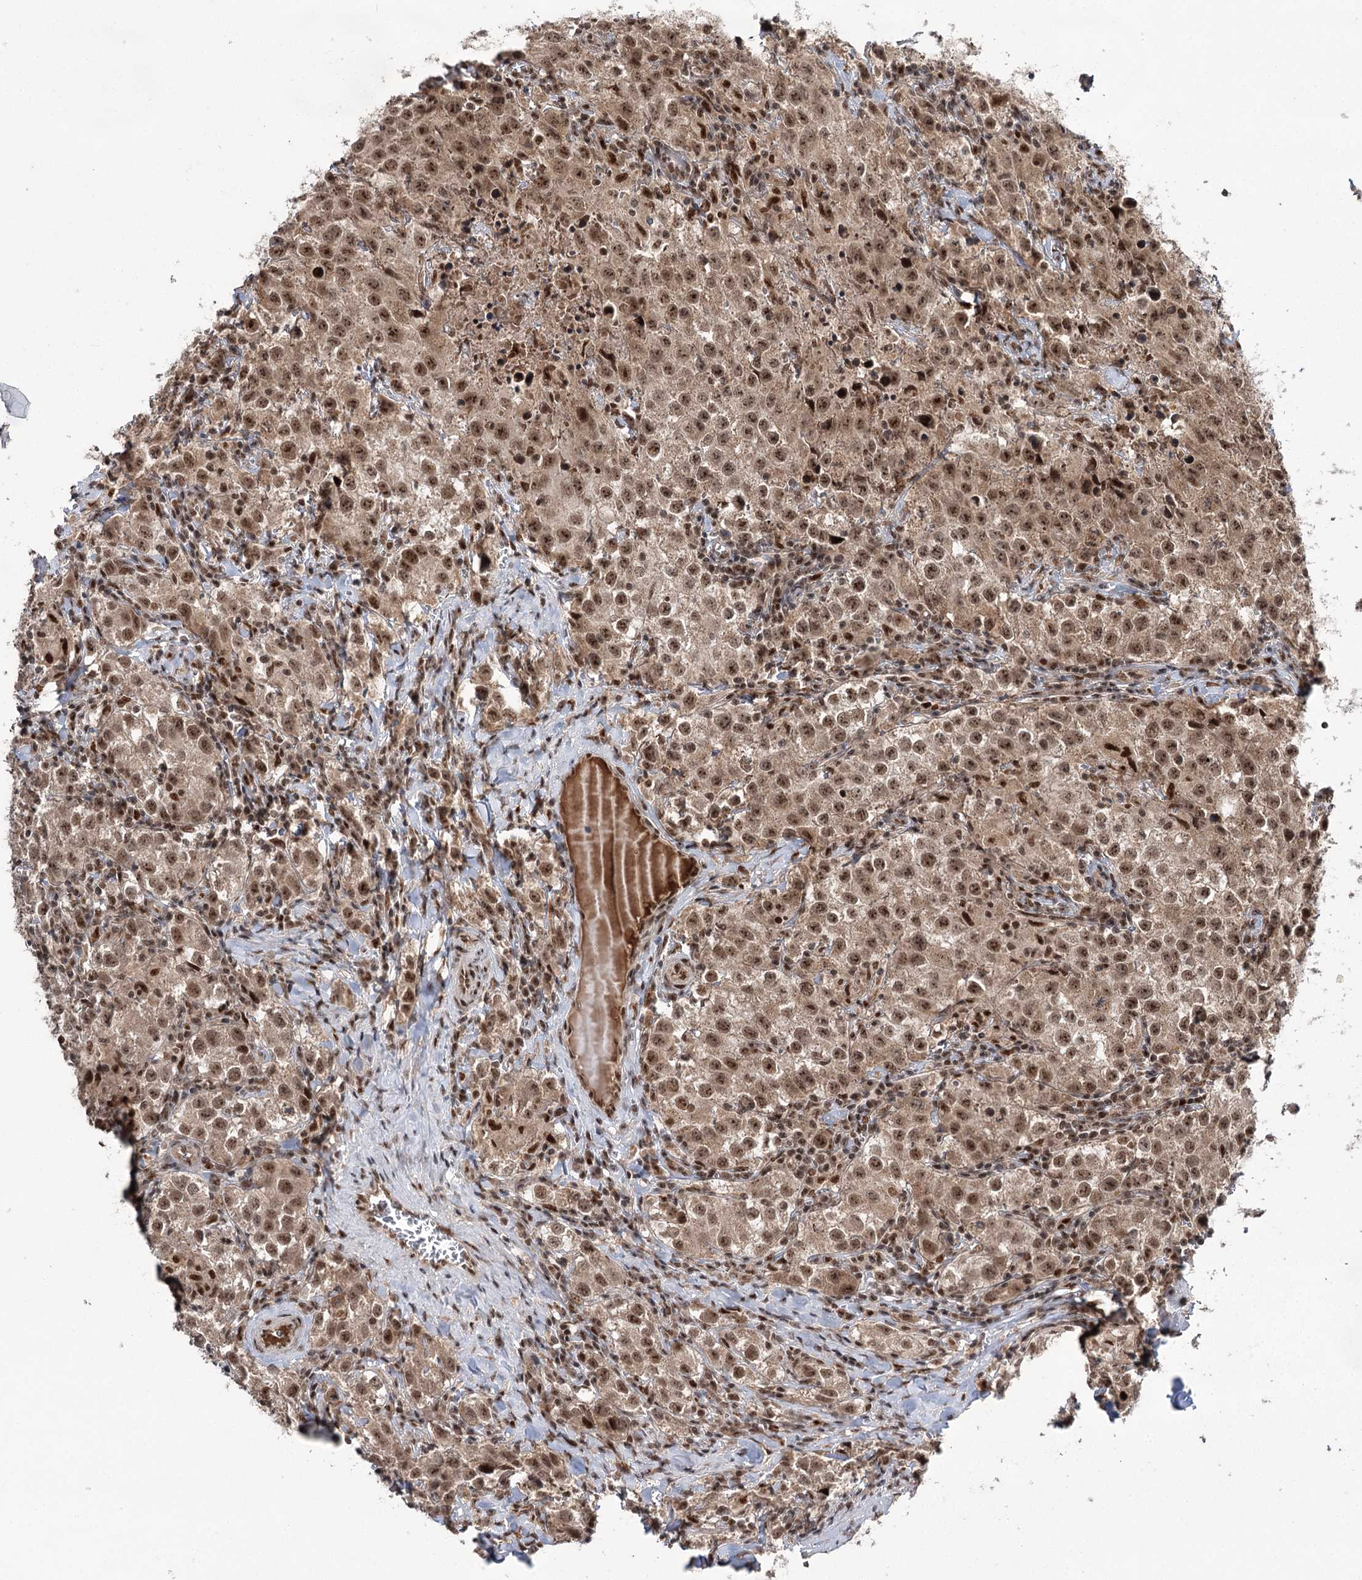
{"staining": {"intensity": "moderate", "quantity": ">75%", "location": "nuclear"}, "tissue": "testis cancer", "cell_type": "Tumor cells", "image_type": "cancer", "snomed": [{"axis": "morphology", "description": "Seminoma, NOS"}, {"axis": "morphology", "description": "Carcinoma, Embryonal, NOS"}, {"axis": "topography", "description": "Testis"}], "caption": "Moderate nuclear expression for a protein is identified in approximately >75% of tumor cells of testis cancer (embryonal carcinoma) using IHC.", "gene": "ERCC3", "patient": {"sex": "male", "age": 43}}